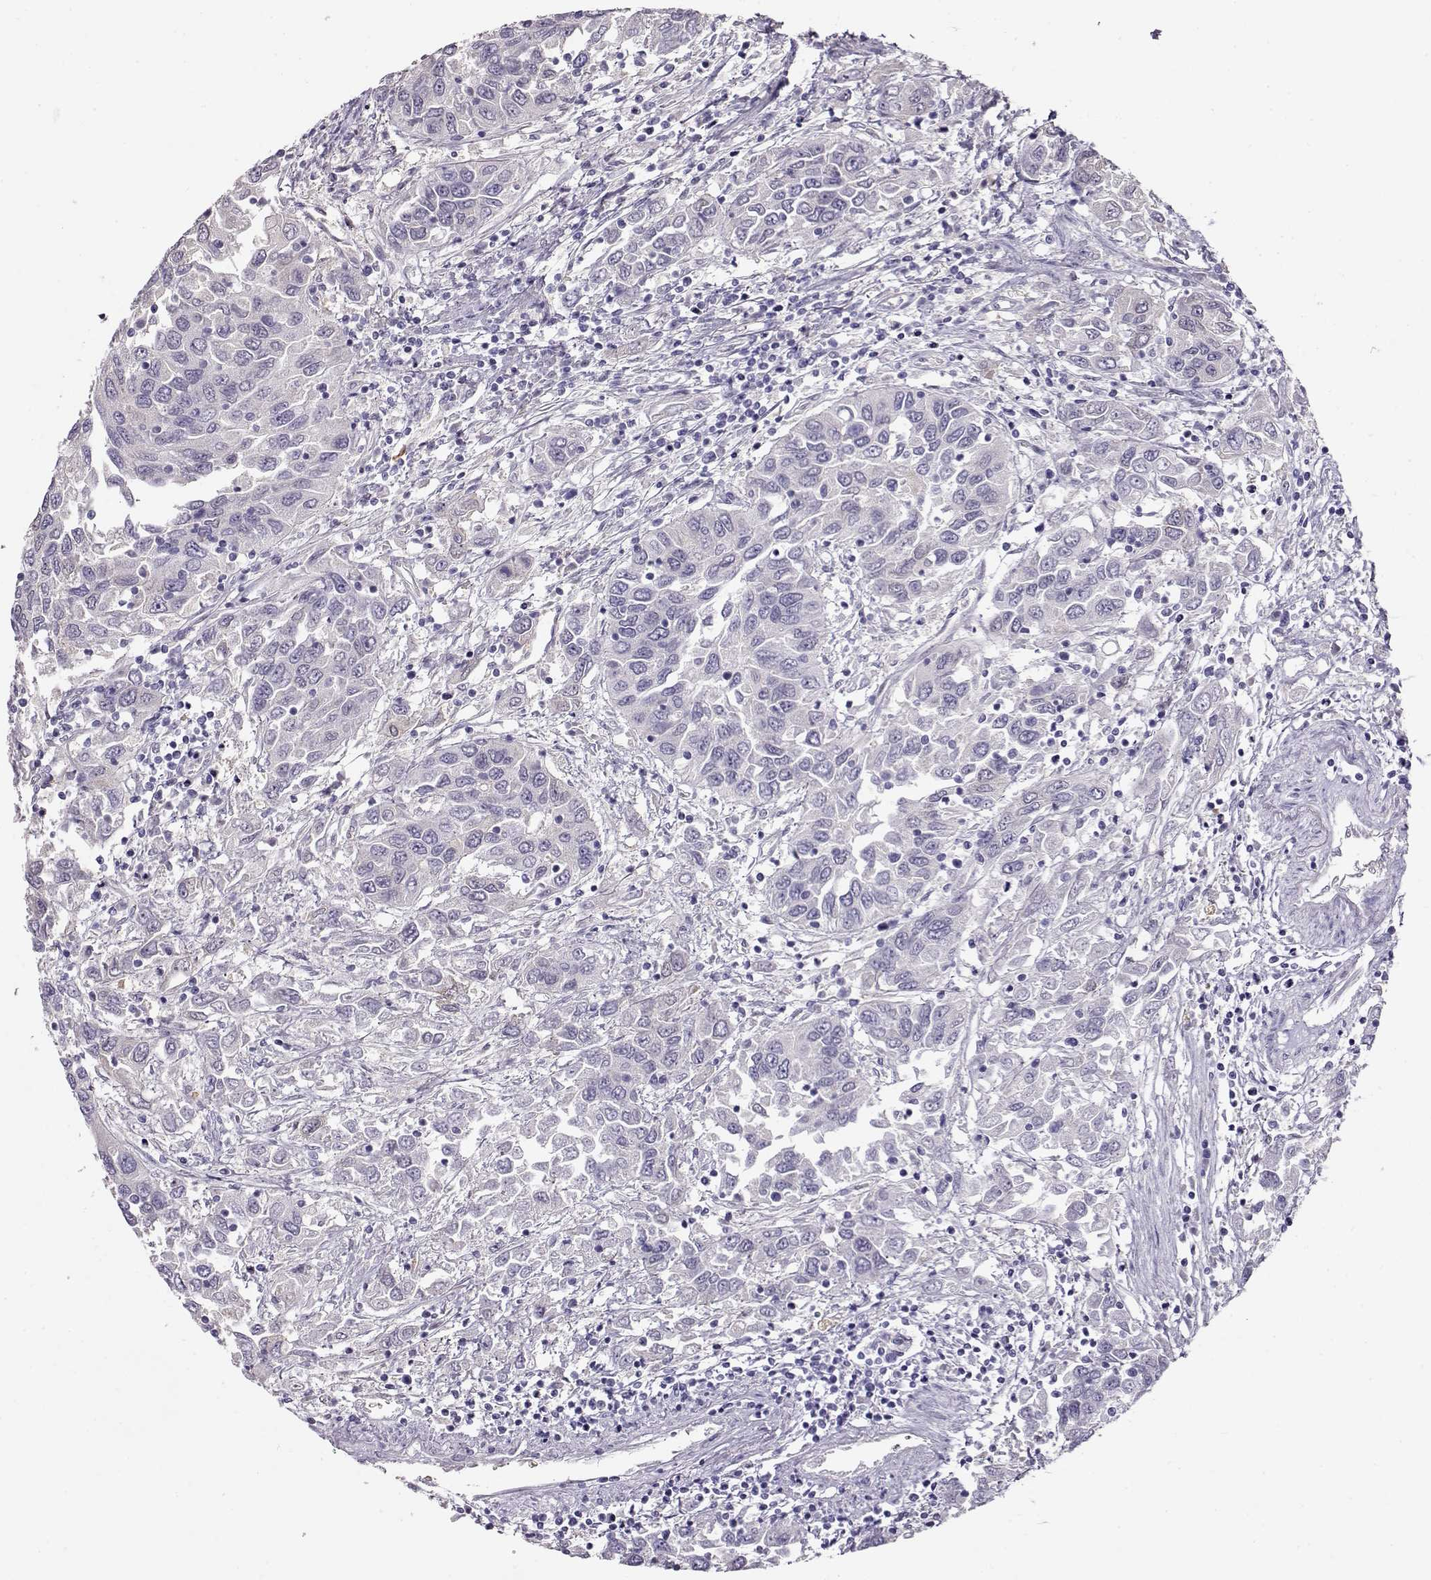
{"staining": {"intensity": "negative", "quantity": "none", "location": "none"}, "tissue": "urothelial cancer", "cell_type": "Tumor cells", "image_type": "cancer", "snomed": [{"axis": "morphology", "description": "Urothelial carcinoma, High grade"}, {"axis": "topography", "description": "Urinary bladder"}], "caption": "A photomicrograph of urothelial carcinoma (high-grade) stained for a protein reveals no brown staining in tumor cells.", "gene": "CCR8", "patient": {"sex": "male", "age": 76}}